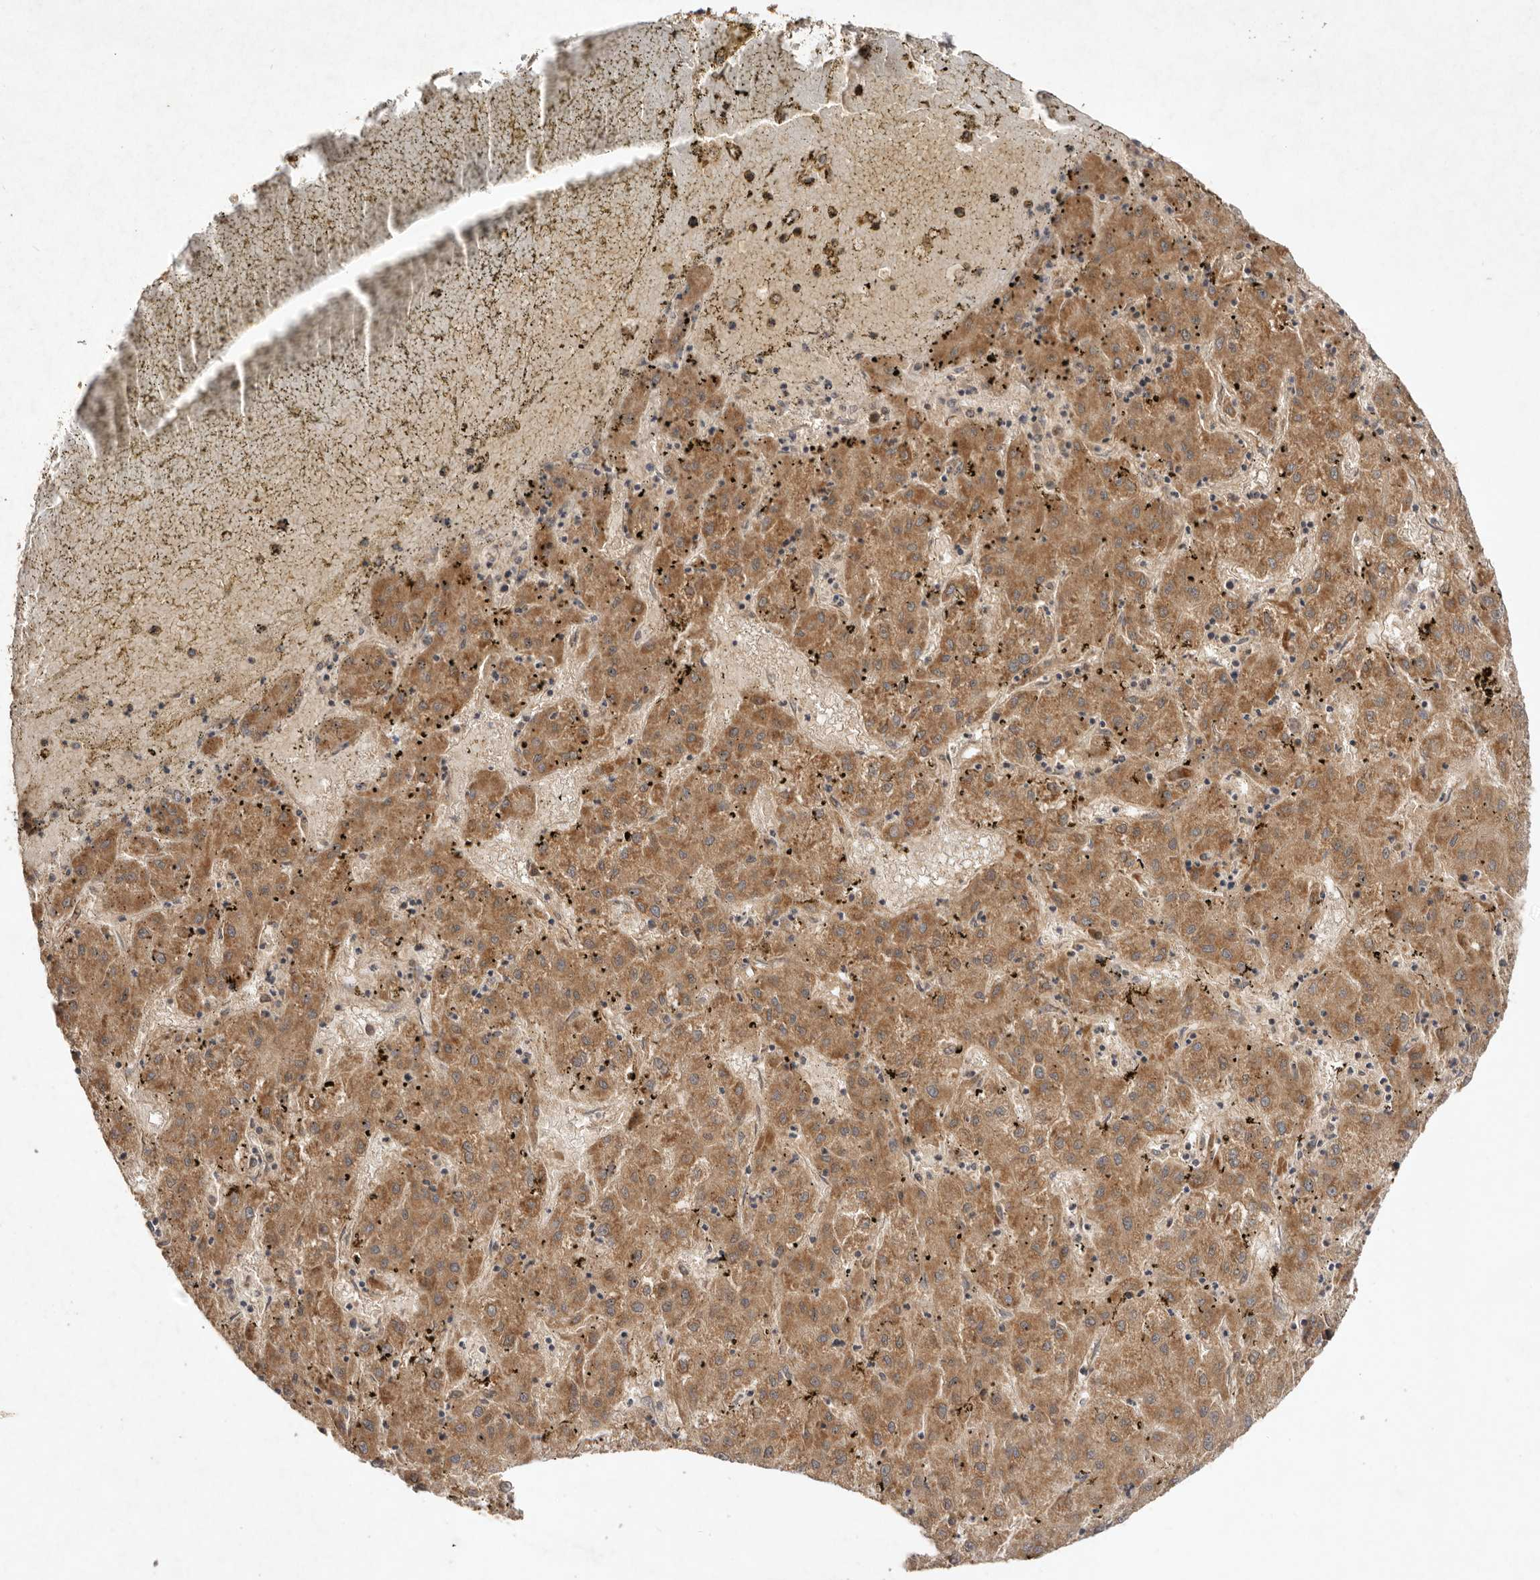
{"staining": {"intensity": "moderate", "quantity": ">75%", "location": "cytoplasmic/membranous"}, "tissue": "liver cancer", "cell_type": "Tumor cells", "image_type": "cancer", "snomed": [{"axis": "morphology", "description": "Carcinoma, Hepatocellular, NOS"}, {"axis": "topography", "description": "Liver"}], "caption": "This image reveals IHC staining of liver hepatocellular carcinoma, with medium moderate cytoplasmic/membranous expression in approximately >75% of tumor cells.", "gene": "TARS2", "patient": {"sex": "male", "age": 72}}